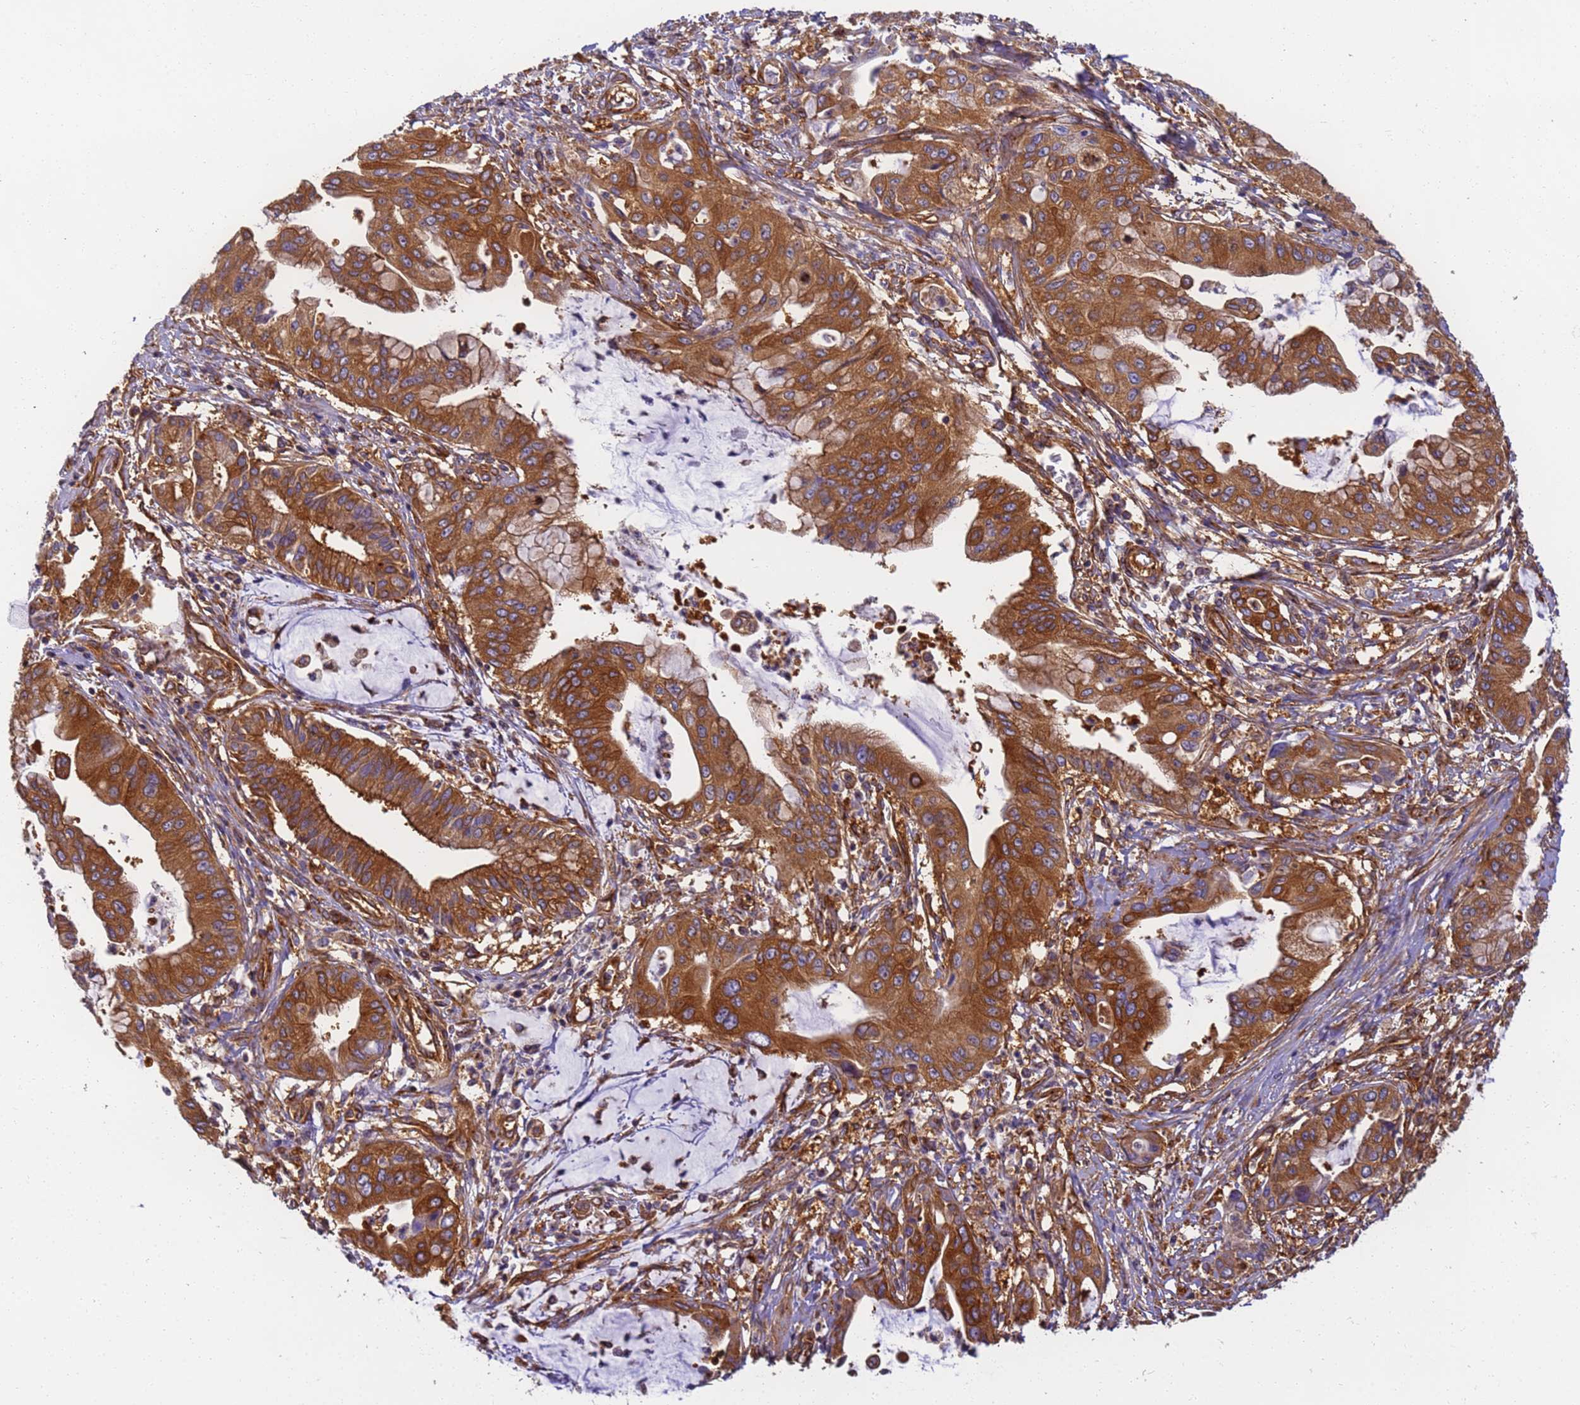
{"staining": {"intensity": "strong", "quantity": ">75%", "location": "cytoplasmic/membranous"}, "tissue": "pancreatic cancer", "cell_type": "Tumor cells", "image_type": "cancer", "snomed": [{"axis": "morphology", "description": "Adenocarcinoma, NOS"}, {"axis": "topography", "description": "Pancreas"}], "caption": "This micrograph shows immunohistochemistry (IHC) staining of pancreatic cancer, with high strong cytoplasmic/membranous staining in approximately >75% of tumor cells.", "gene": "DYNC1I2", "patient": {"sex": "male", "age": 46}}